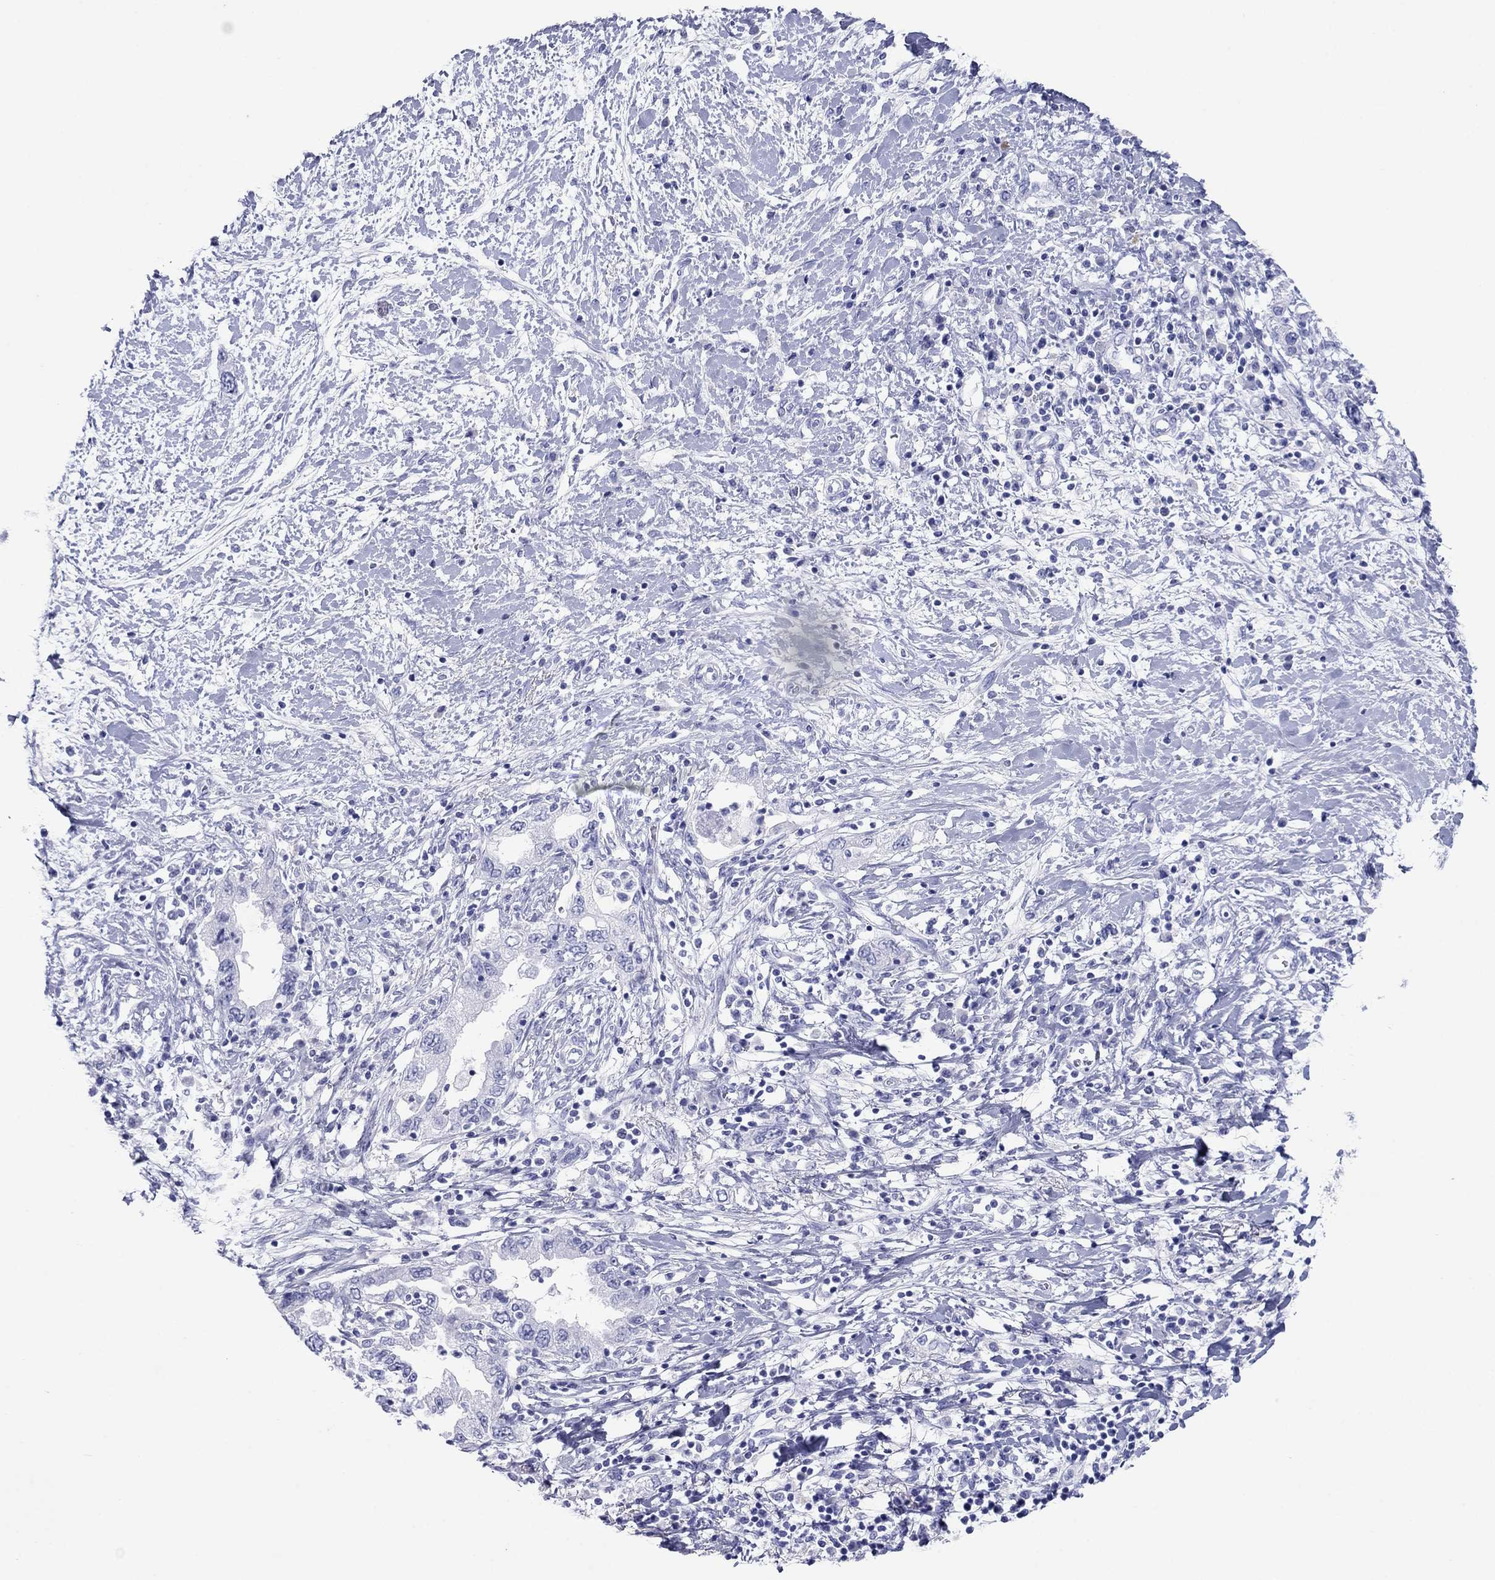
{"staining": {"intensity": "negative", "quantity": "none", "location": "none"}, "tissue": "pancreatic cancer", "cell_type": "Tumor cells", "image_type": "cancer", "snomed": [{"axis": "morphology", "description": "Adenocarcinoma, NOS"}, {"axis": "topography", "description": "Pancreas"}], "caption": "The photomicrograph shows no staining of tumor cells in pancreatic cancer (adenocarcinoma).", "gene": "ATP4A", "patient": {"sex": "female", "age": 73}}